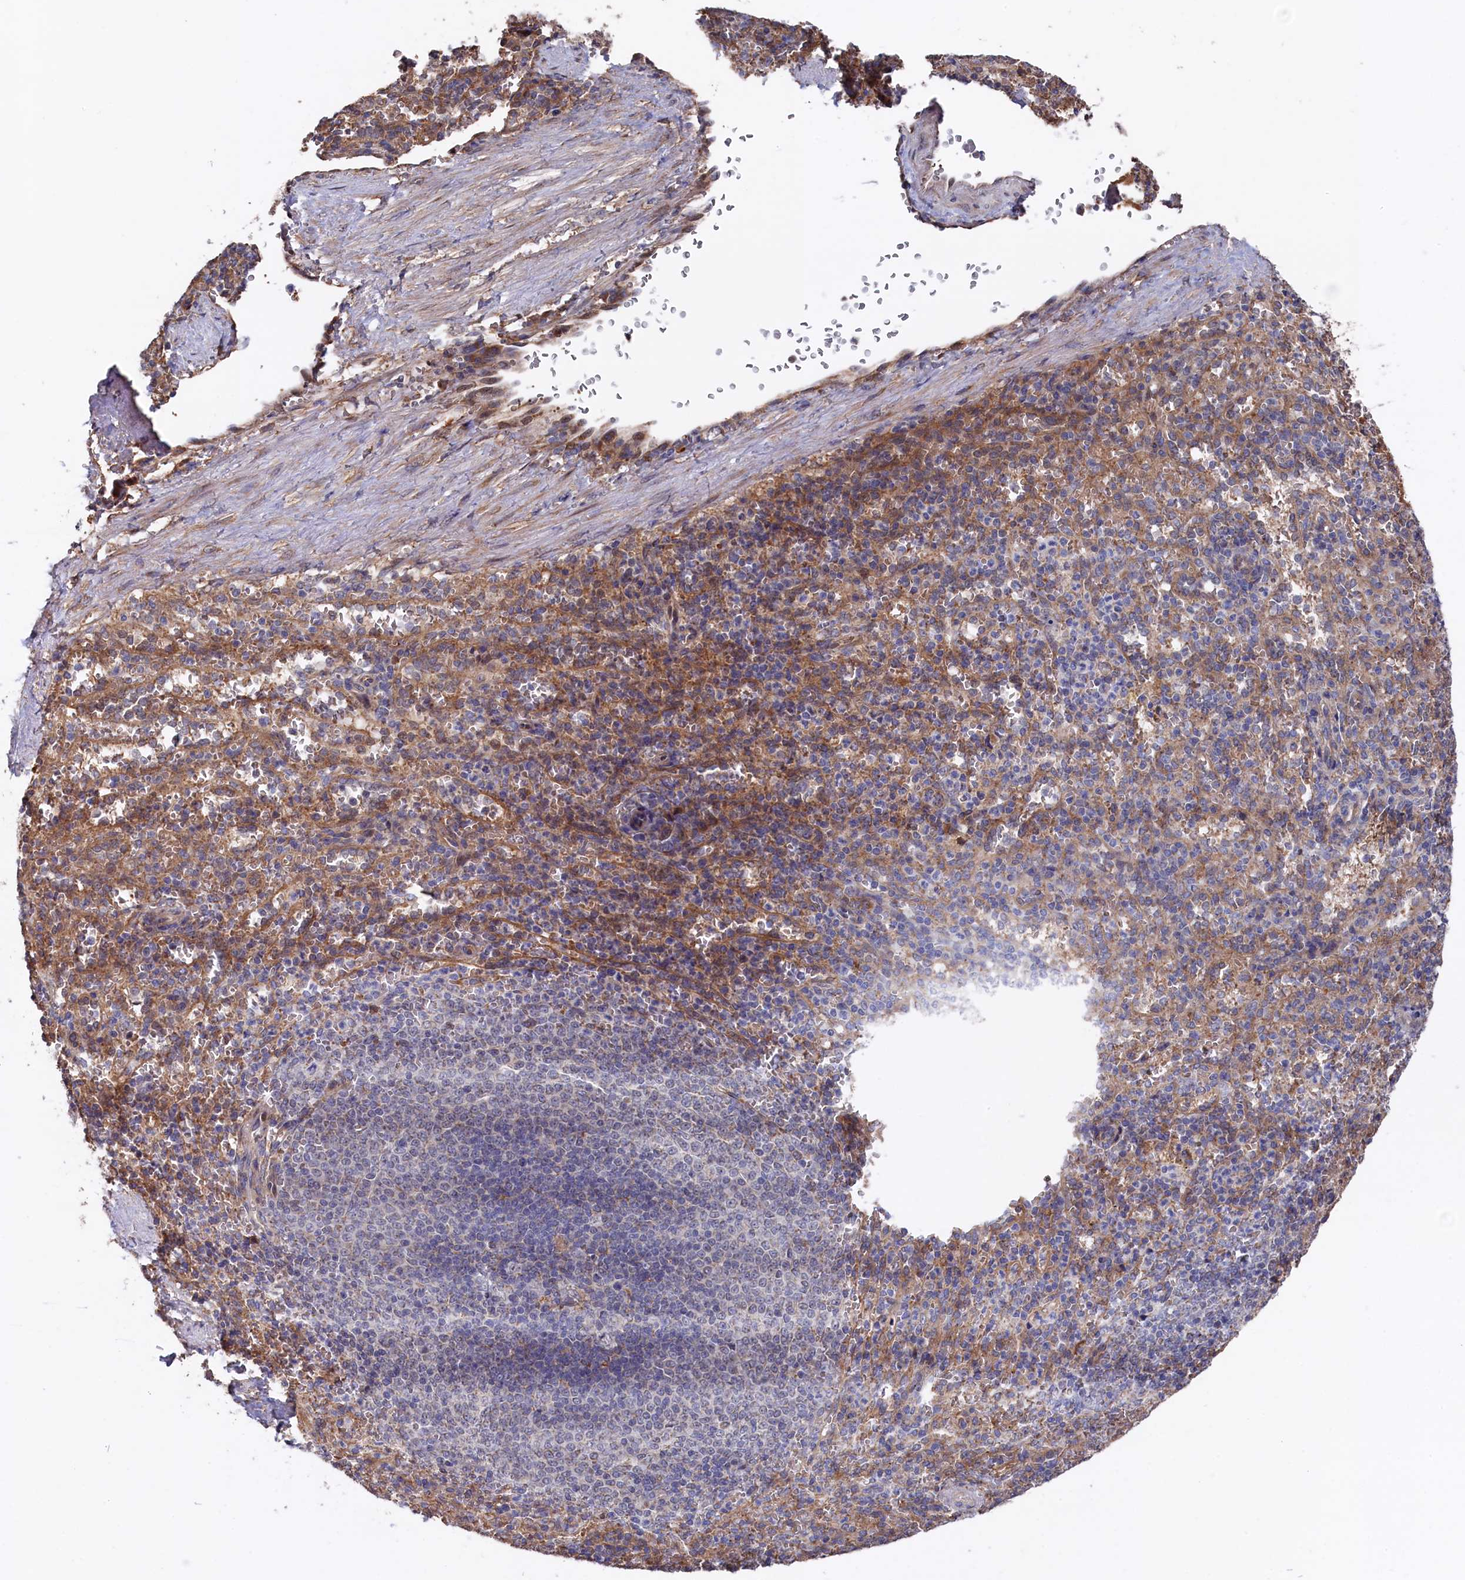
{"staining": {"intensity": "moderate", "quantity": "<25%", "location": "cytoplasmic/membranous"}, "tissue": "spleen", "cell_type": "Cells in red pulp", "image_type": "normal", "snomed": [{"axis": "morphology", "description": "Normal tissue, NOS"}, {"axis": "topography", "description": "Spleen"}], "caption": "IHC staining of unremarkable spleen, which displays low levels of moderate cytoplasmic/membranous positivity in approximately <25% of cells in red pulp indicating moderate cytoplasmic/membranous protein positivity. The staining was performed using DAB (brown) for protein detection and nuclei were counterstained in hematoxylin (blue).", "gene": "SLC12A4", "patient": {"sex": "female", "age": 21}}